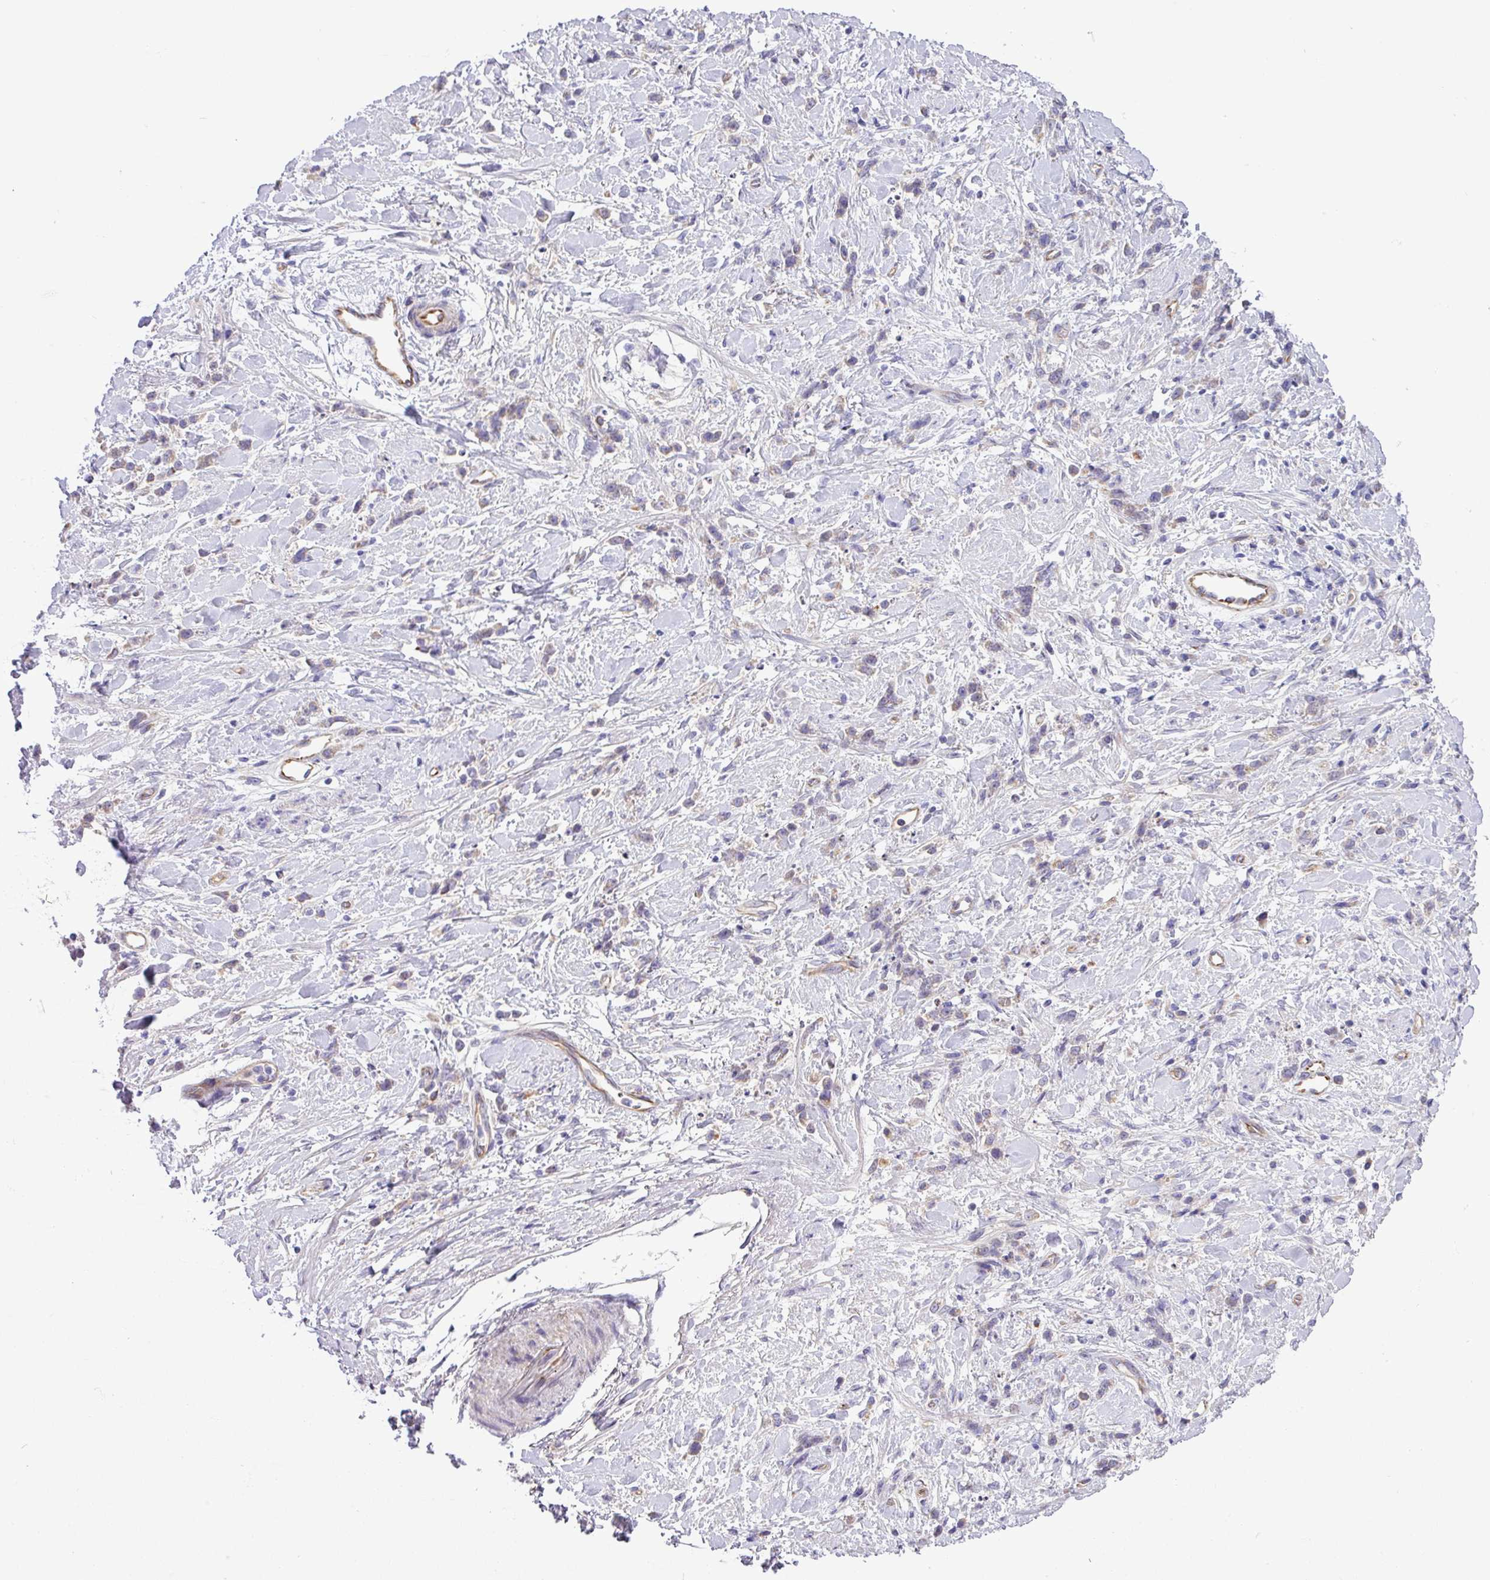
{"staining": {"intensity": "negative", "quantity": "none", "location": "none"}, "tissue": "stomach cancer", "cell_type": "Tumor cells", "image_type": "cancer", "snomed": [{"axis": "morphology", "description": "Adenocarcinoma, NOS"}, {"axis": "topography", "description": "Stomach"}], "caption": "DAB immunohistochemical staining of stomach cancer (adenocarcinoma) displays no significant positivity in tumor cells.", "gene": "MRM2", "patient": {"sex": "female", "age": 60}}